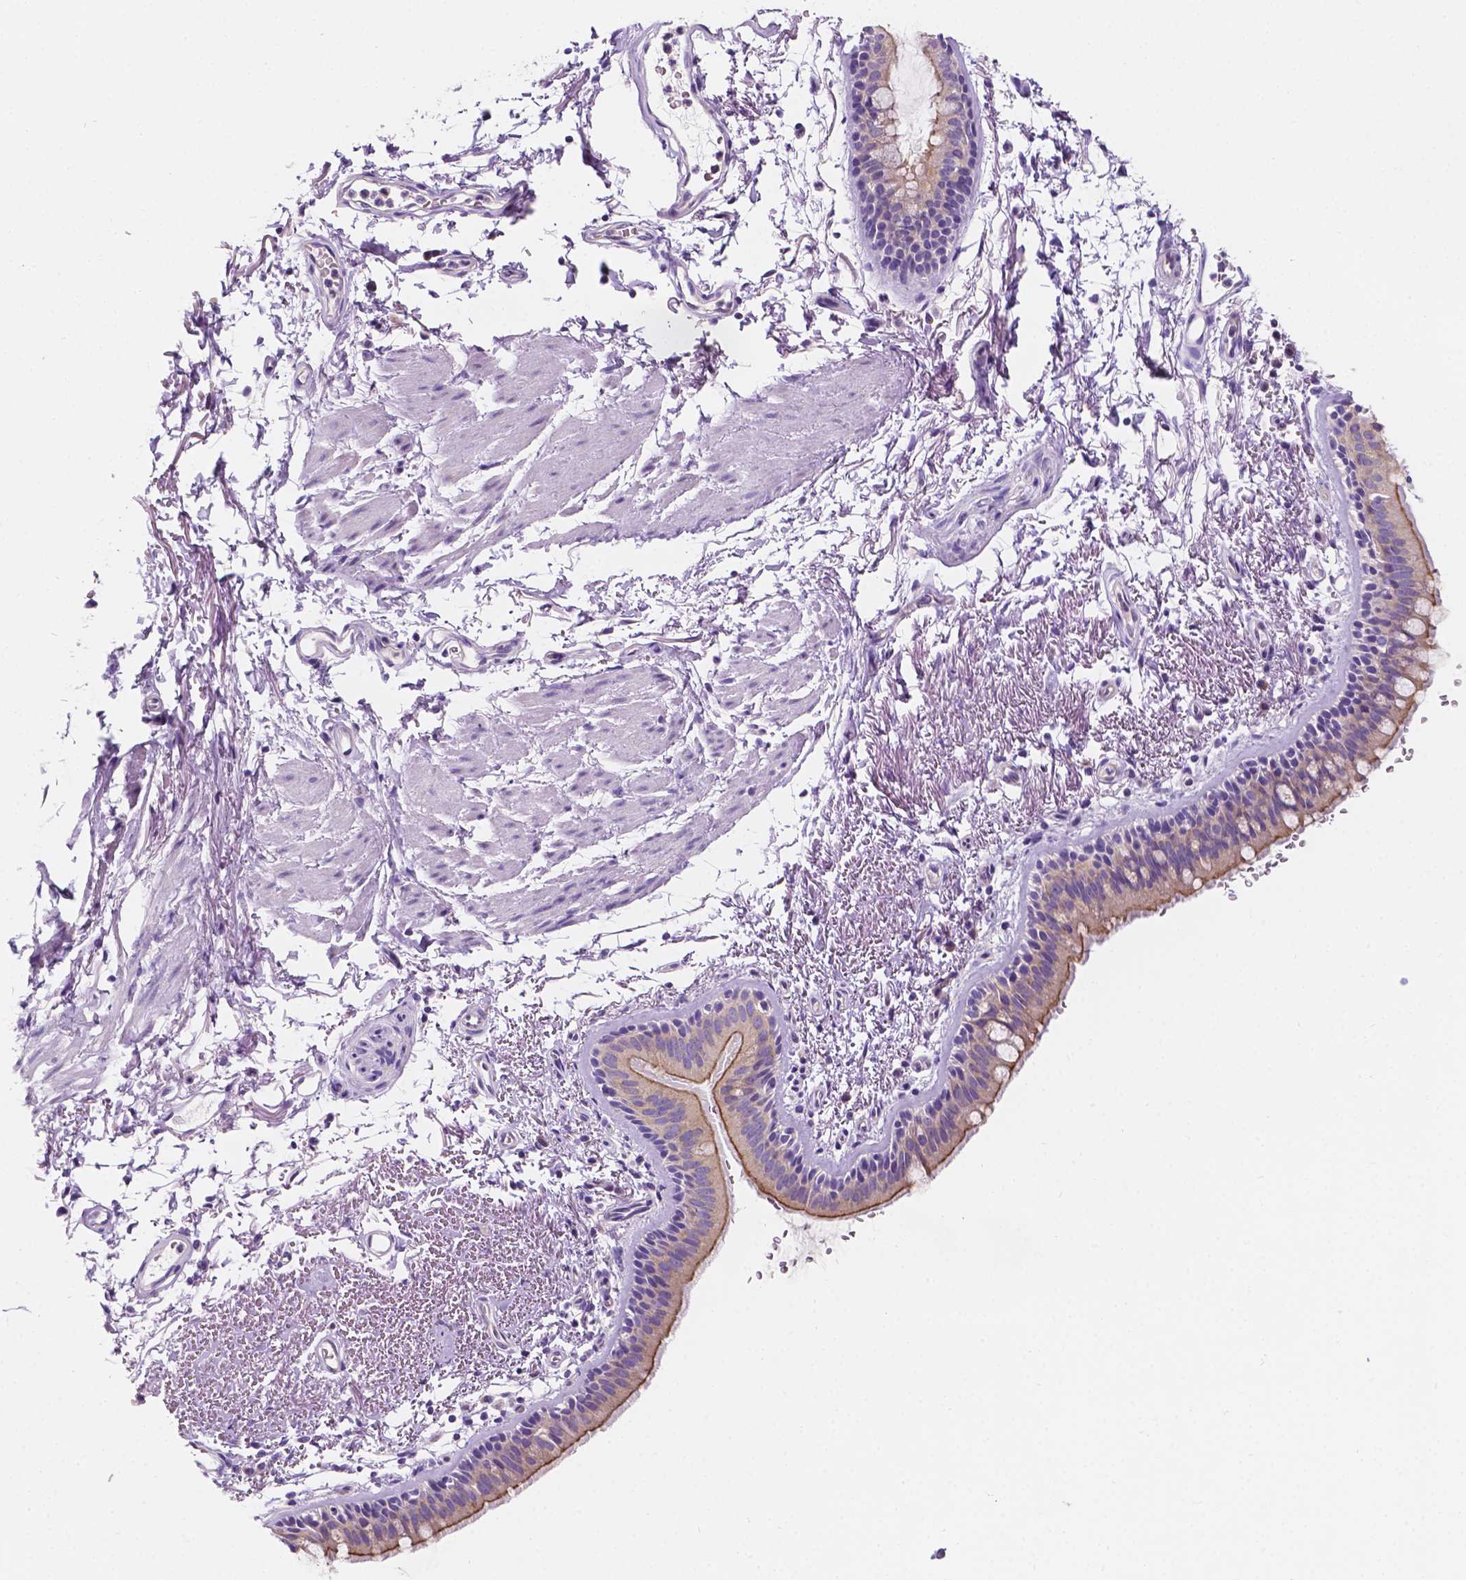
{"staining": {"intensity": "weak", "quantity": ">75%", "location": "cytoplasmic/membranous"}, "tissue": "bronchus", "cell_type": "Respiratory epithelial cells", "image_type": "normal", "snomed": [{"axis": "morphology", "description": "Normal tissue, NOS"}, {"axis": "topography", "description": "Lymph node"}, {"axis": "topography", "description": "Bronchus"}], "caption": "Protein expression by immunohistochemistry (IHC) reveals weak cytoplasmic/membranous positivity in approximately >75% of respiratory epithelial cells in unremarkable bronchus. (IHC, brightfield microscopy, high magnification).", "gene": "SIRT2", "patient": {"sex": "female", "age": 70}}